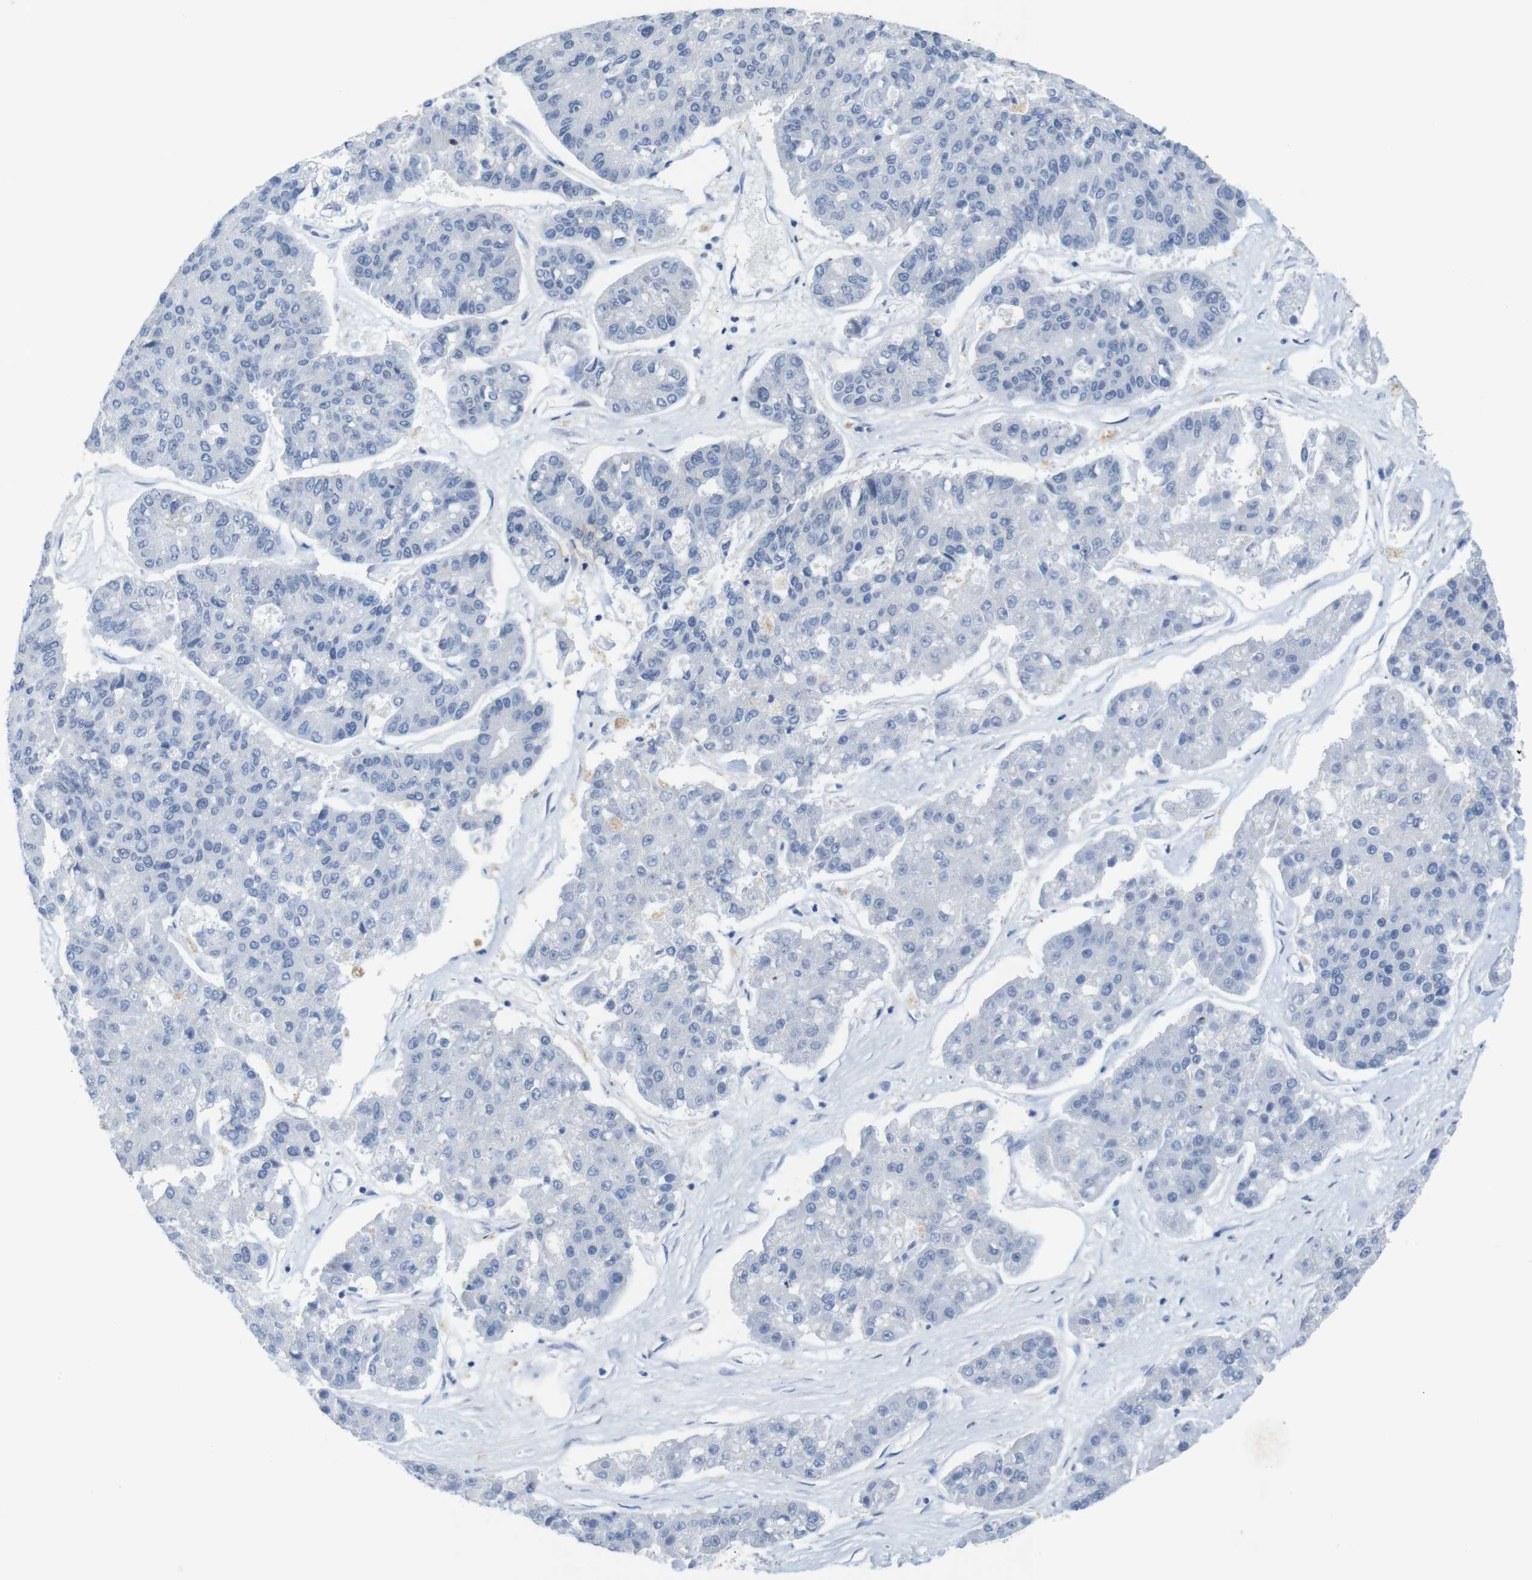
{"staining": {"intensity": "negative", "quantity": "none", "location": "none"}, "tissue": "pancreatic cancer", "cell_type": "Tumor cells", "image_type": "cancer", "snomed": [{"axis": "morphology", "description": "Adenocarcinoma, NOS"}, {"axis": "topography", "description": "Pancreas"}], "caption": "Protein analysis of pancreatic adenocarcinoma displays no significant staining in tumor cells.", "gene": "CDK2", "patient": {"sex": "male", "age": 50}}